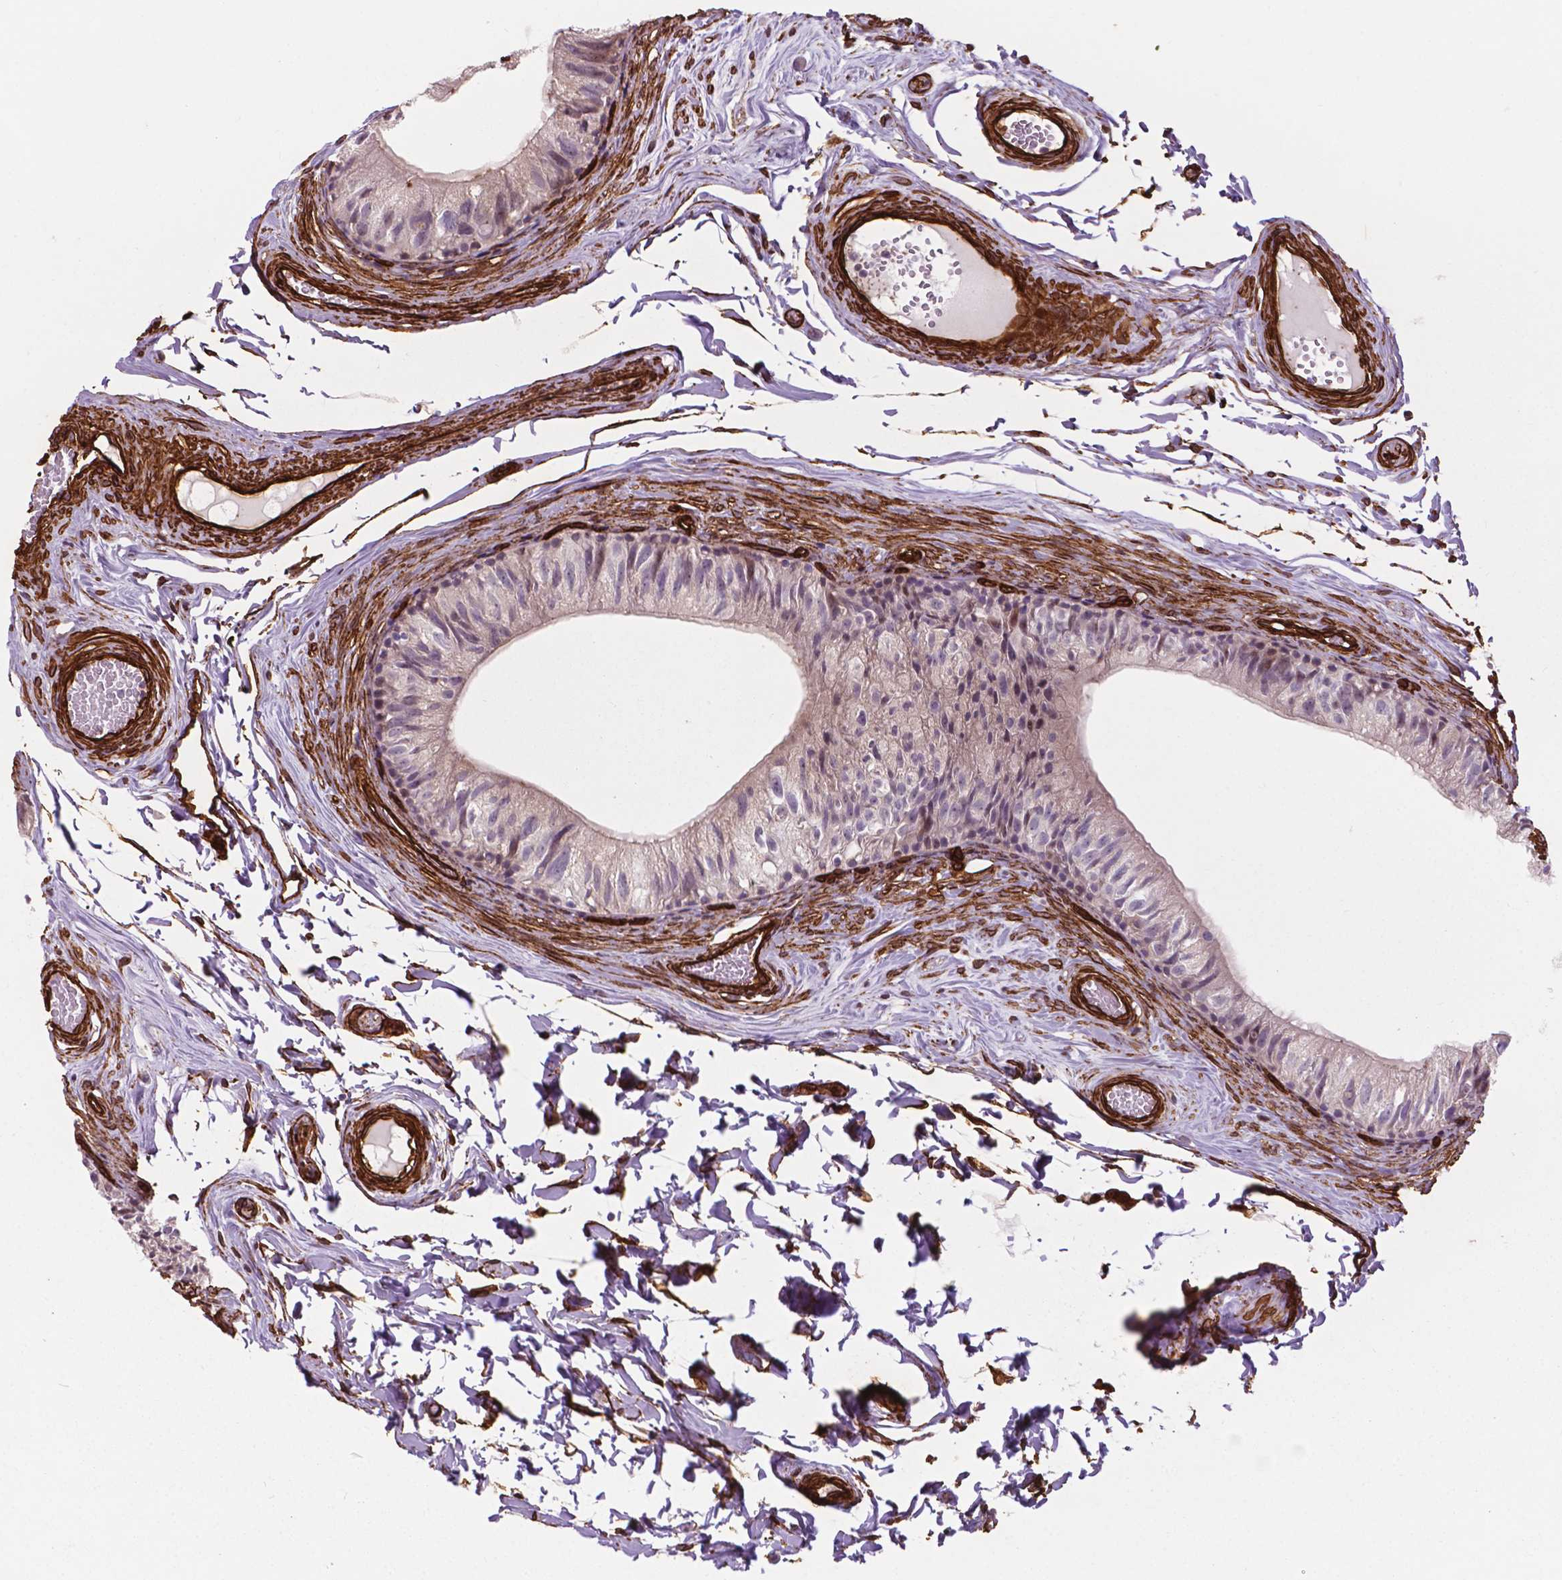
{"staining": {"intensity": "negative", "quantity": "none", "location": "none"}, "tissue": "epididymis", "cell_type": "Glandular cells", "image_type": "normal", "snomed": [{"axis": "morphology", "description": "Normal tissue, NOS"}, {"axis": "topography", "description": "Epididymis"}], "caption": "Immunohistochemistry (IHC) photomicrograph of unremarkable human epididymis stained for a protein (brown), which demonstrates no positivity in glandular cells. (DAB immunohistochemistry visualized using brightfield microscopy, high magnification).", "gene": "EGFL8", "patient": {"sex": "male", "age": 45}}